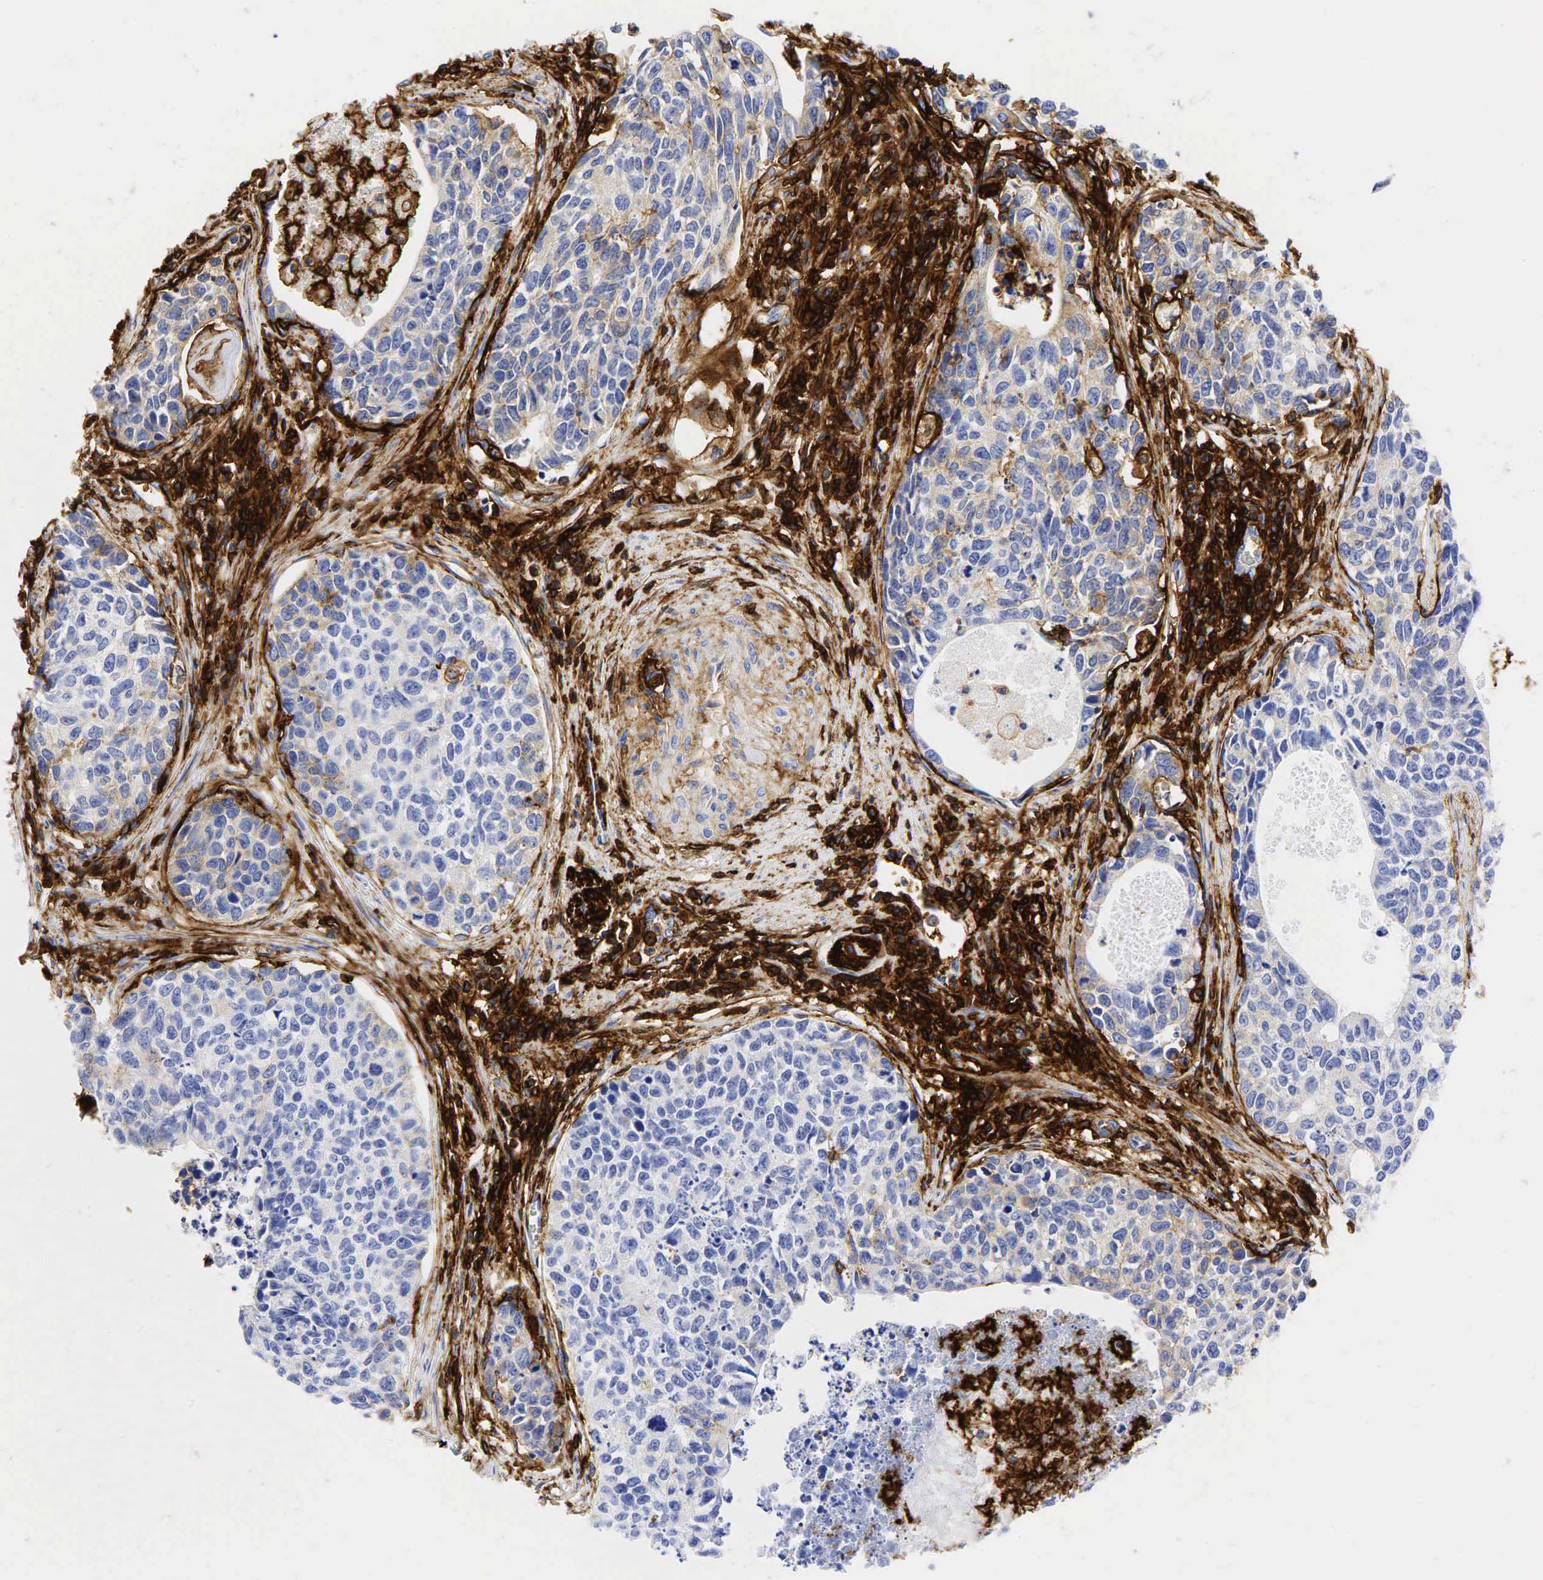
{"staining": {"intensity": "weak", "quantity": "25%-75%", "location": "cytoplasmic/membranous"}, "tissue": "urothelial cancer", "cell_type": "Tumor cells", "image_type": "cancer", "snomed": [{"axis": "morphology", "description": "Urothelial carcinoma, High grade"}, {"axis": "topography", "description": "Urinary bladder"}], "caption": "This is a histology image of immunohistochemistry staining of urothelial cancer, which shows weak staining in the cytoplasmic/membranous of tumor cells.", "gene": "CD44", "patient": {"sex": "male", "age": 81}}